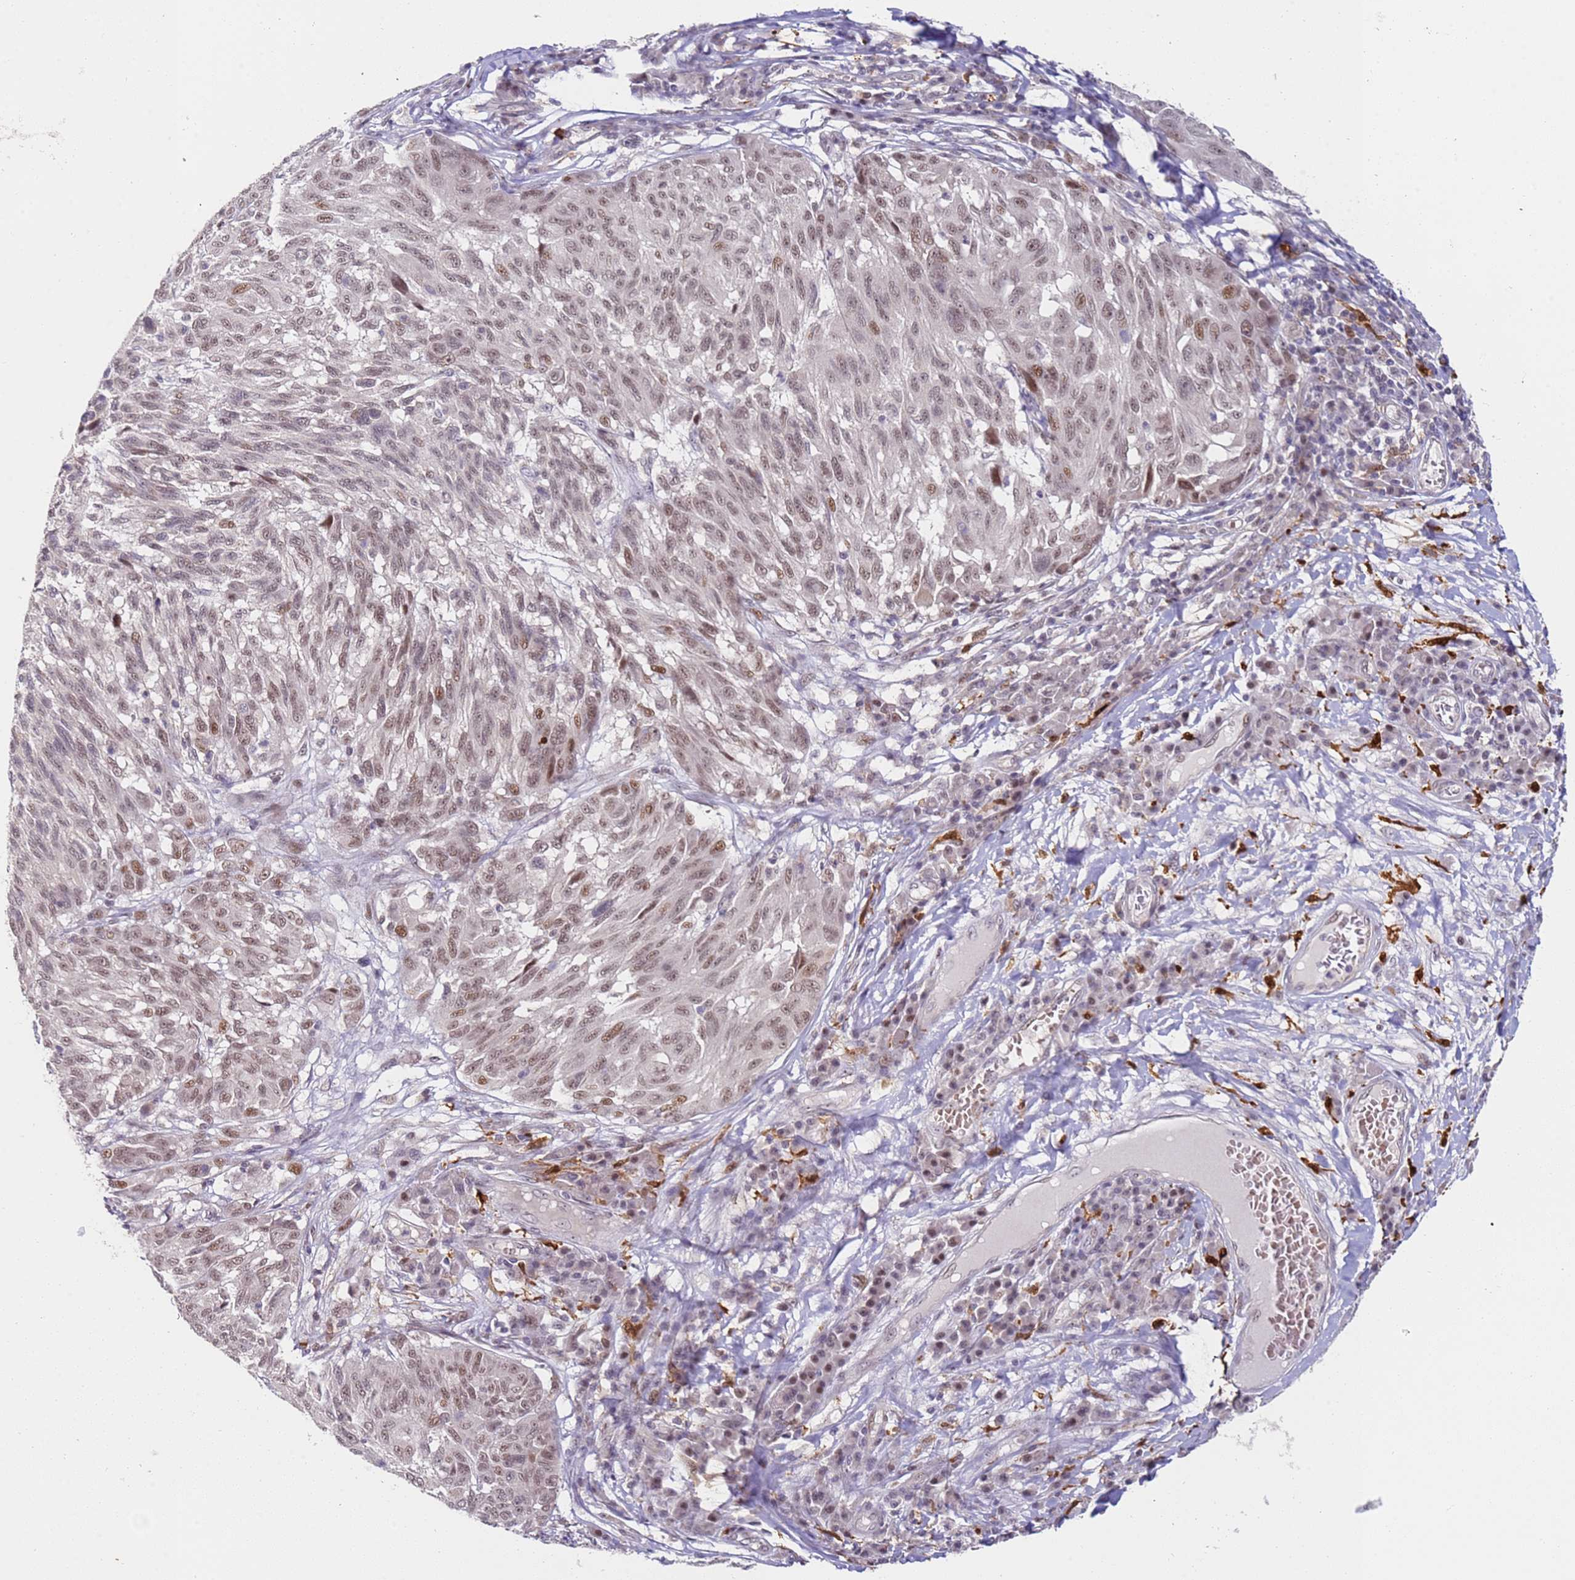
{"staining": {"intensity": "moderate", "quantity": "<25%", "location": "nuclear"}, "tissue": "melanoma", "cell_type": "Tumor cells", "image_type": "cancer", "snomed": [{"axis": "morphology", "description": "Malignant melanoma, NOS"}, {"axis": "topography", "description": "Skin"}], "caption": "Human melanoma stained with a brown dye exhibits moderate nuclear positive staining in about <25% of tumor cells.", "gene": "LGALSL", "patient": {"sex": "male", "age": 53}}